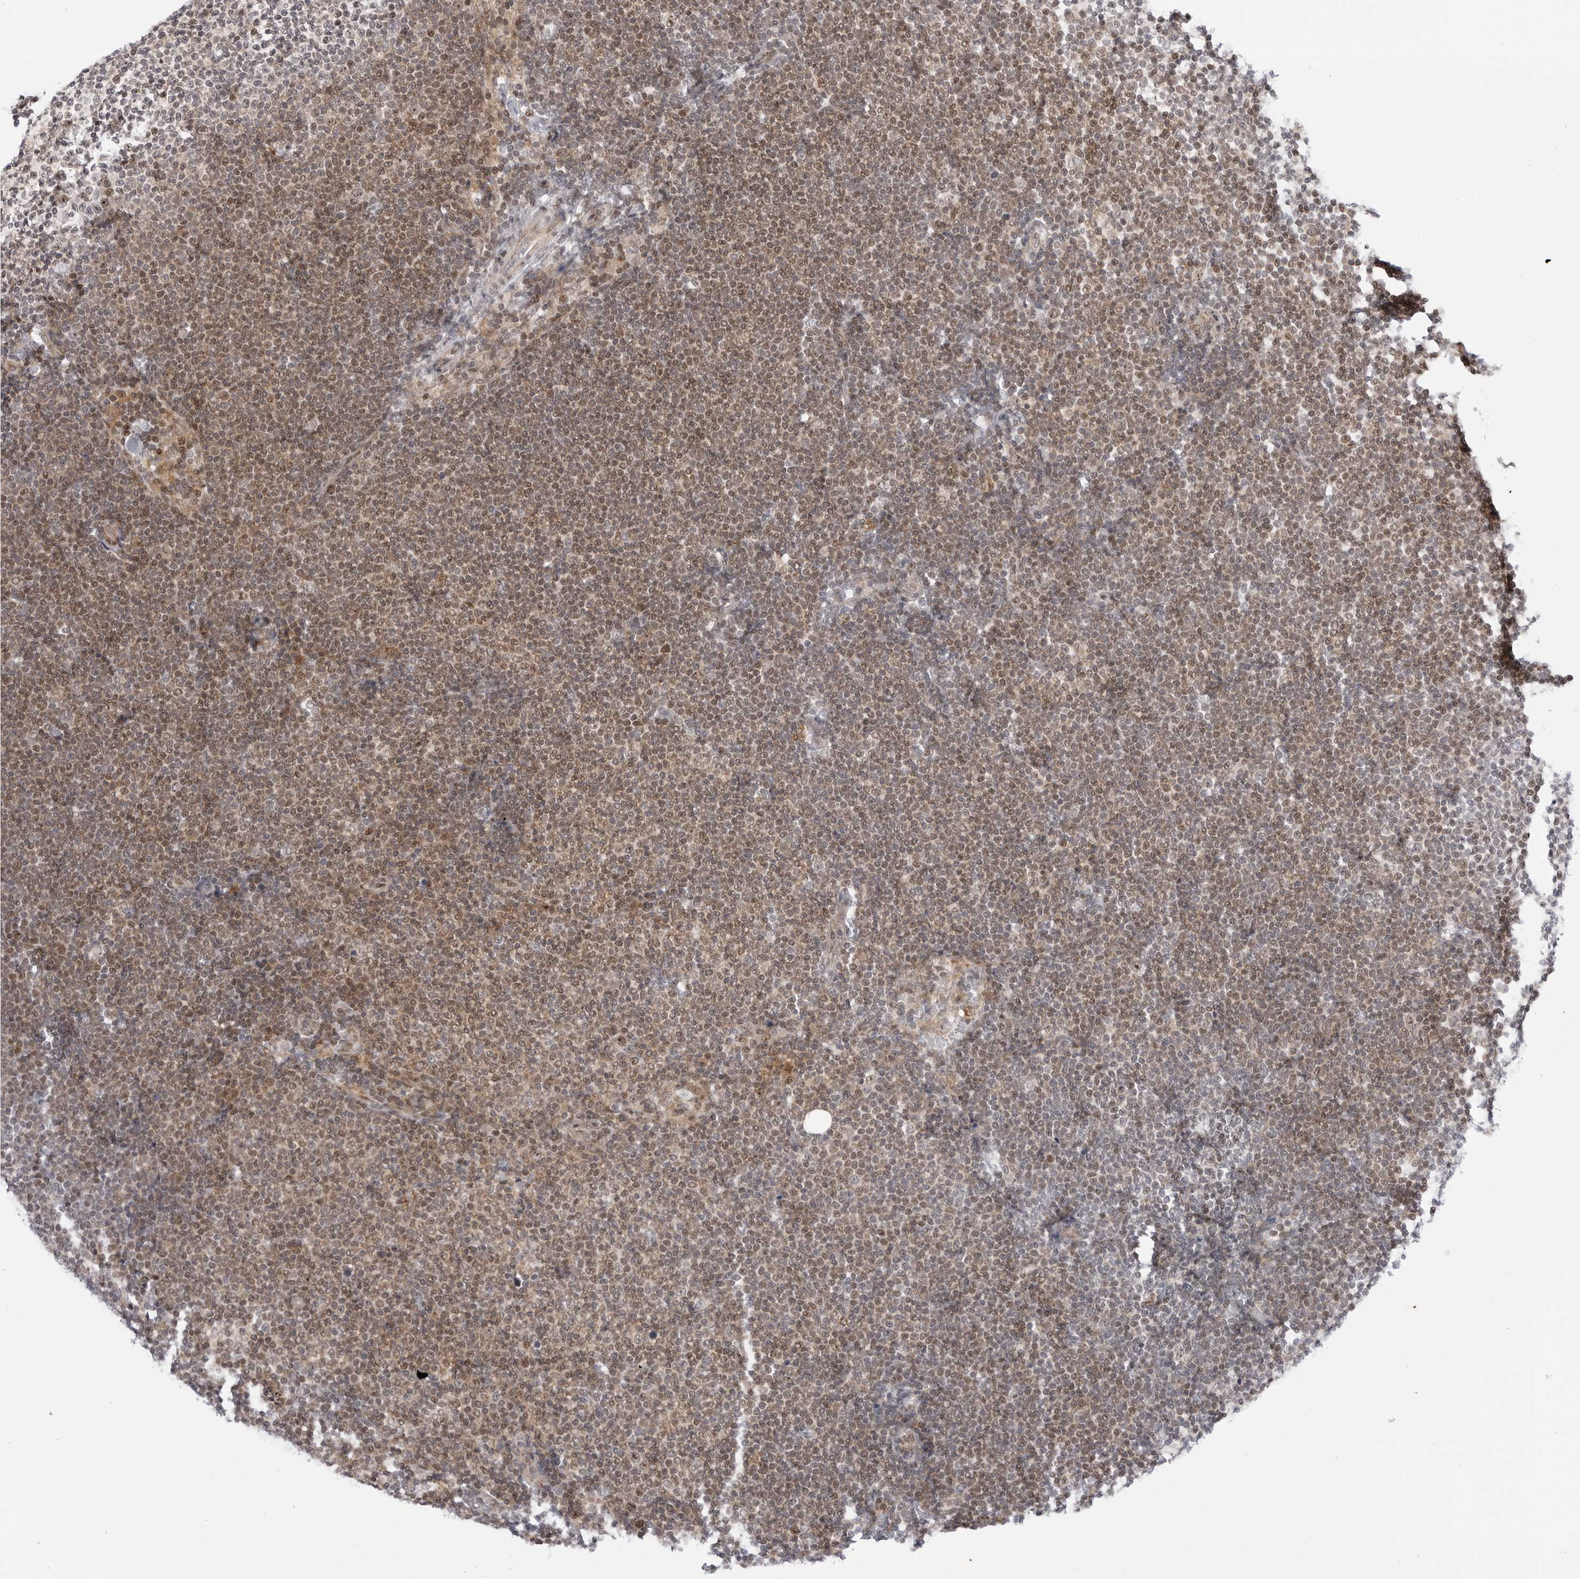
{"staining": {"intensity": "moderate", "quantity": ">75%", "location": "cytoplasmic/membranous,nuclear"}, "tissue": "lymphoma", "cell_type": "Tumor cells", "image_type": "cancer", "snomed": [{"axis": "morphology", "description": "Malignant lymphoma, non-Hodgkin's type, Low grade"}, {"axis": "topography", "description": "Lymph node"}], "caption": "Approximately >75% of tumor cells in human lymphoma show moderate cytoplasmic/membranous and nuclear protein expression as visualized by brown immunohistochemical staining.", "gene": "FAM135B", "patient": {"sex": "female", "age": 53}}